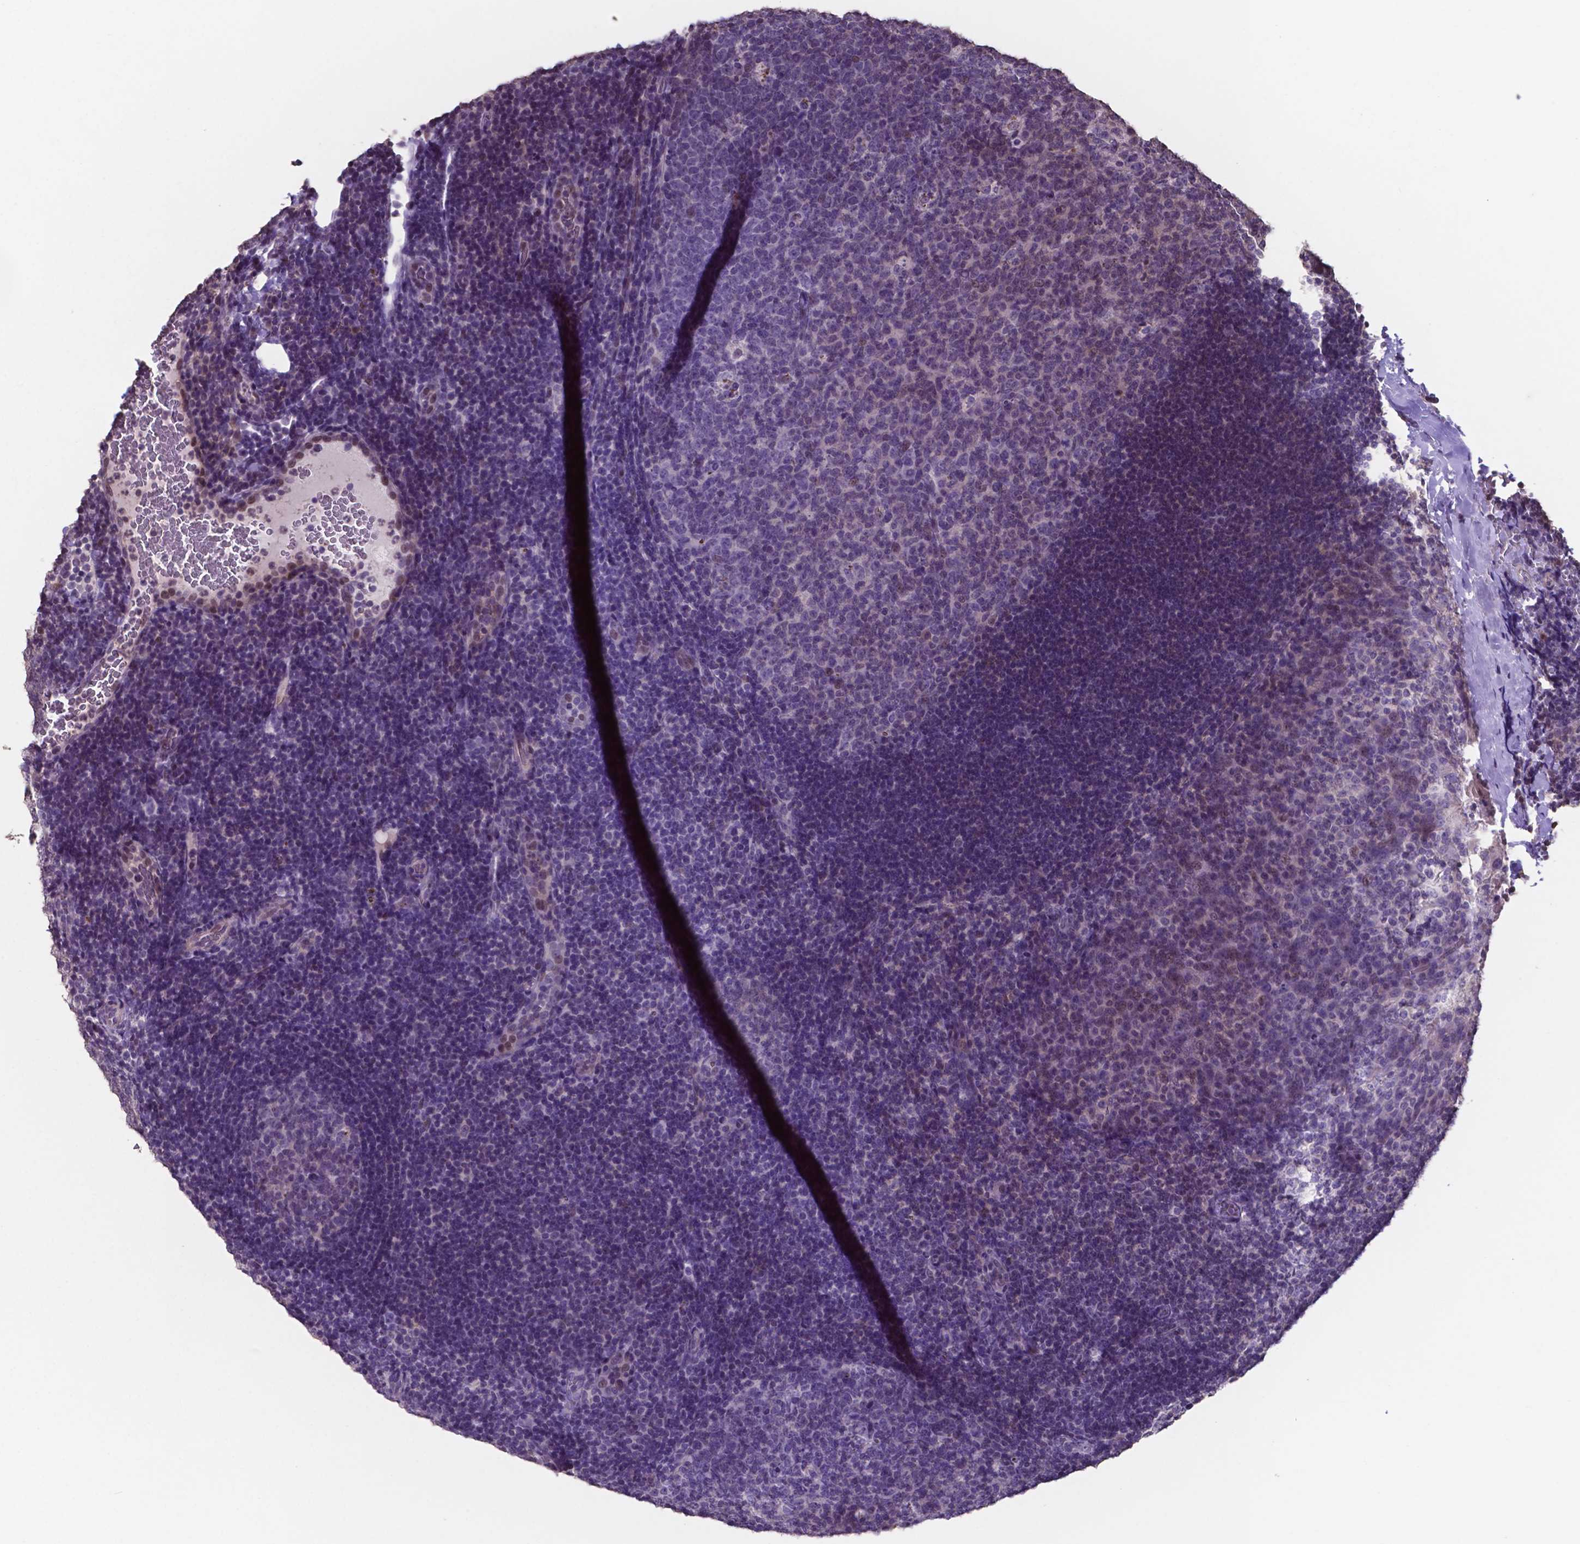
{"staining": {"intensity": "weak", "quantity": "25%-75%", "location": "nuclear"}, "tissue": "tonsil", "cell_type": "Germinal center cells", "image_type": "normal", "snomed": [{"axis": "morphology", "description": "Normal tissue, NOS"}, {"axis": "topography", "description": "Tonsil"}], "caption": "A low amount of weak nuclear staining is seen in approximately 25%-75% of germinal center cells in unremarkable tonsil. Nuclei are stained in blue.", "gene": "MLC1", "patient": {"sex": "male", "age": 17}}